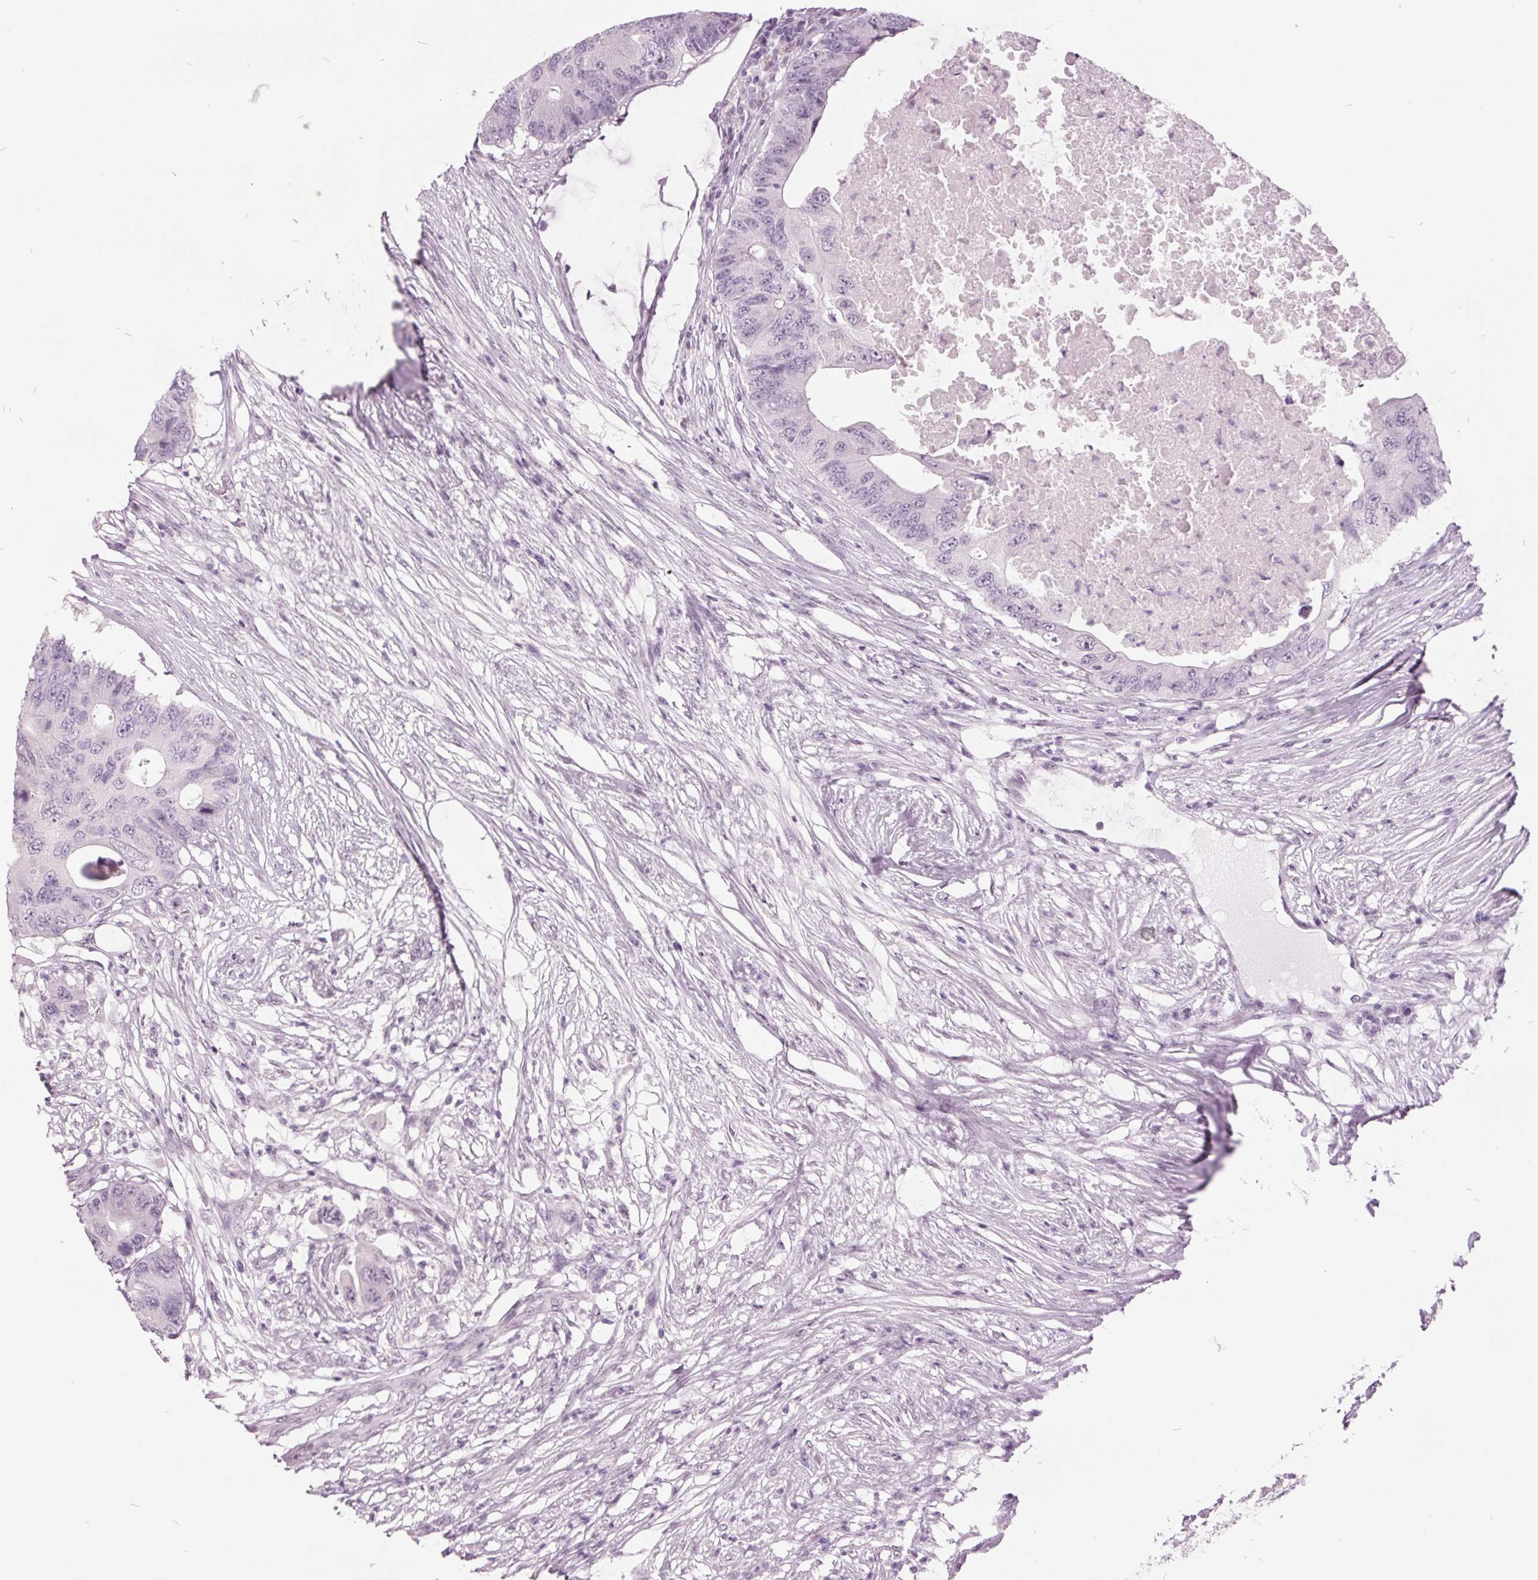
{"staining": {"intensity": "negative", "quantity": "none", "location": "none"}, "tissue": "colorectal cancer", "cell_type": "Tumor cells", "image_type": "cancer", "snomed": [{"axis": "morphology", "description": "Adenocarcinoma, NOS"}, {"axis": "topography", "description": "Colon"}], "caption": "Image shows no significant protein staining in tumor cells of colorectal cancer (adenocarcinoma). (Stains: DAB IHC with hematoxylin counter stain, Microscopy: brightfield microscopy at high magnification).", "gene": "ODAD2", "patient": {"sex": "male", "age": 71}}